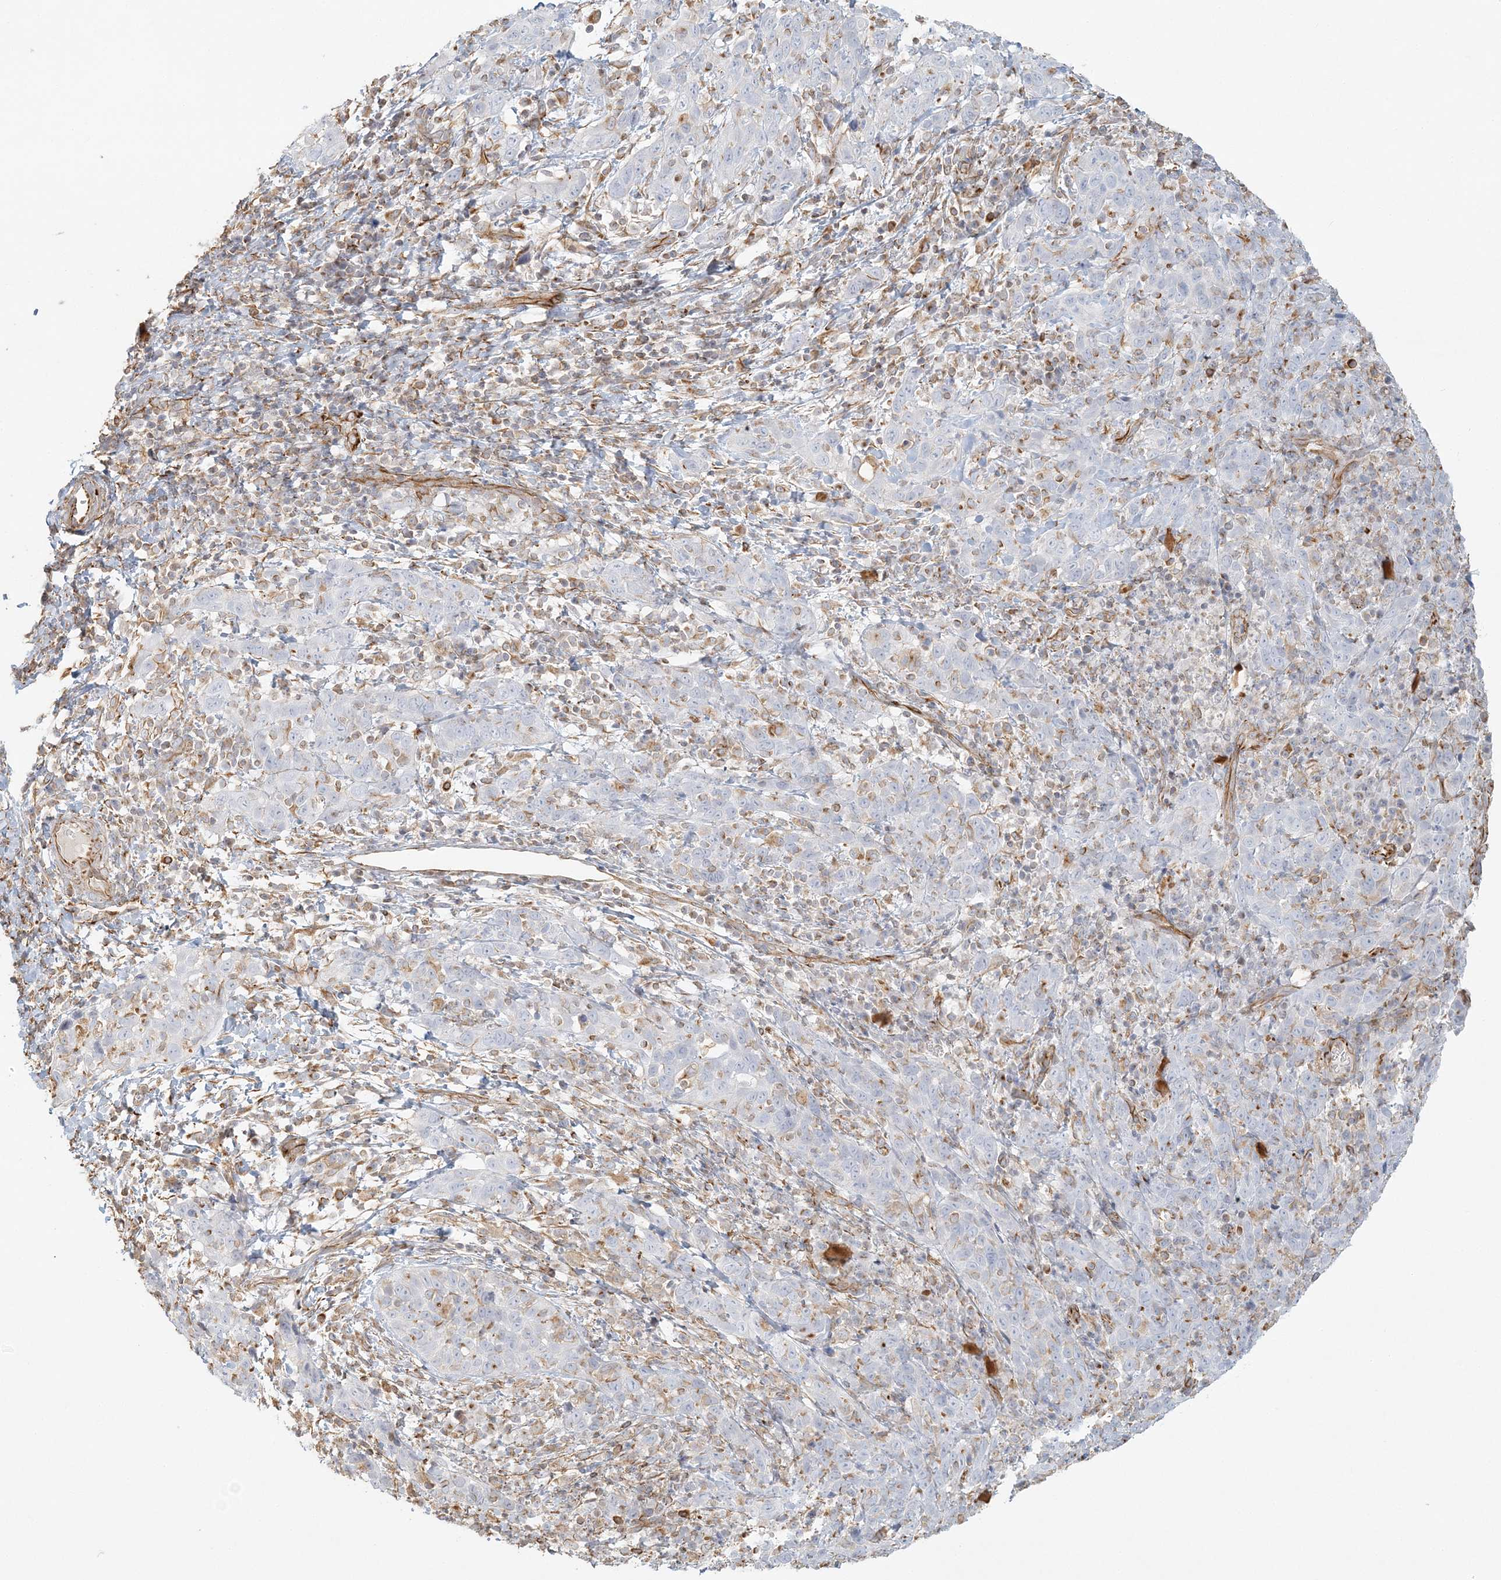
{"staining": {"intensity": "negative", "quantity": "none", "location": "none"}, "tissue": "cervical cancer", "cell_type": "Tumor cells", "image_type": "cancer", "snomed": [{"axis": "morphology", "description": "Squamous cell carcinoma, NOS"}, {"axis": "topography", "description": "Cervix"}], "caption": "This is an IHC photomicrograph of cervical squamous cell carcinoma. There is no expression in tumor cells.", "gene": "DMRTB1", "patient": {"sex": "female", "age": 46}}